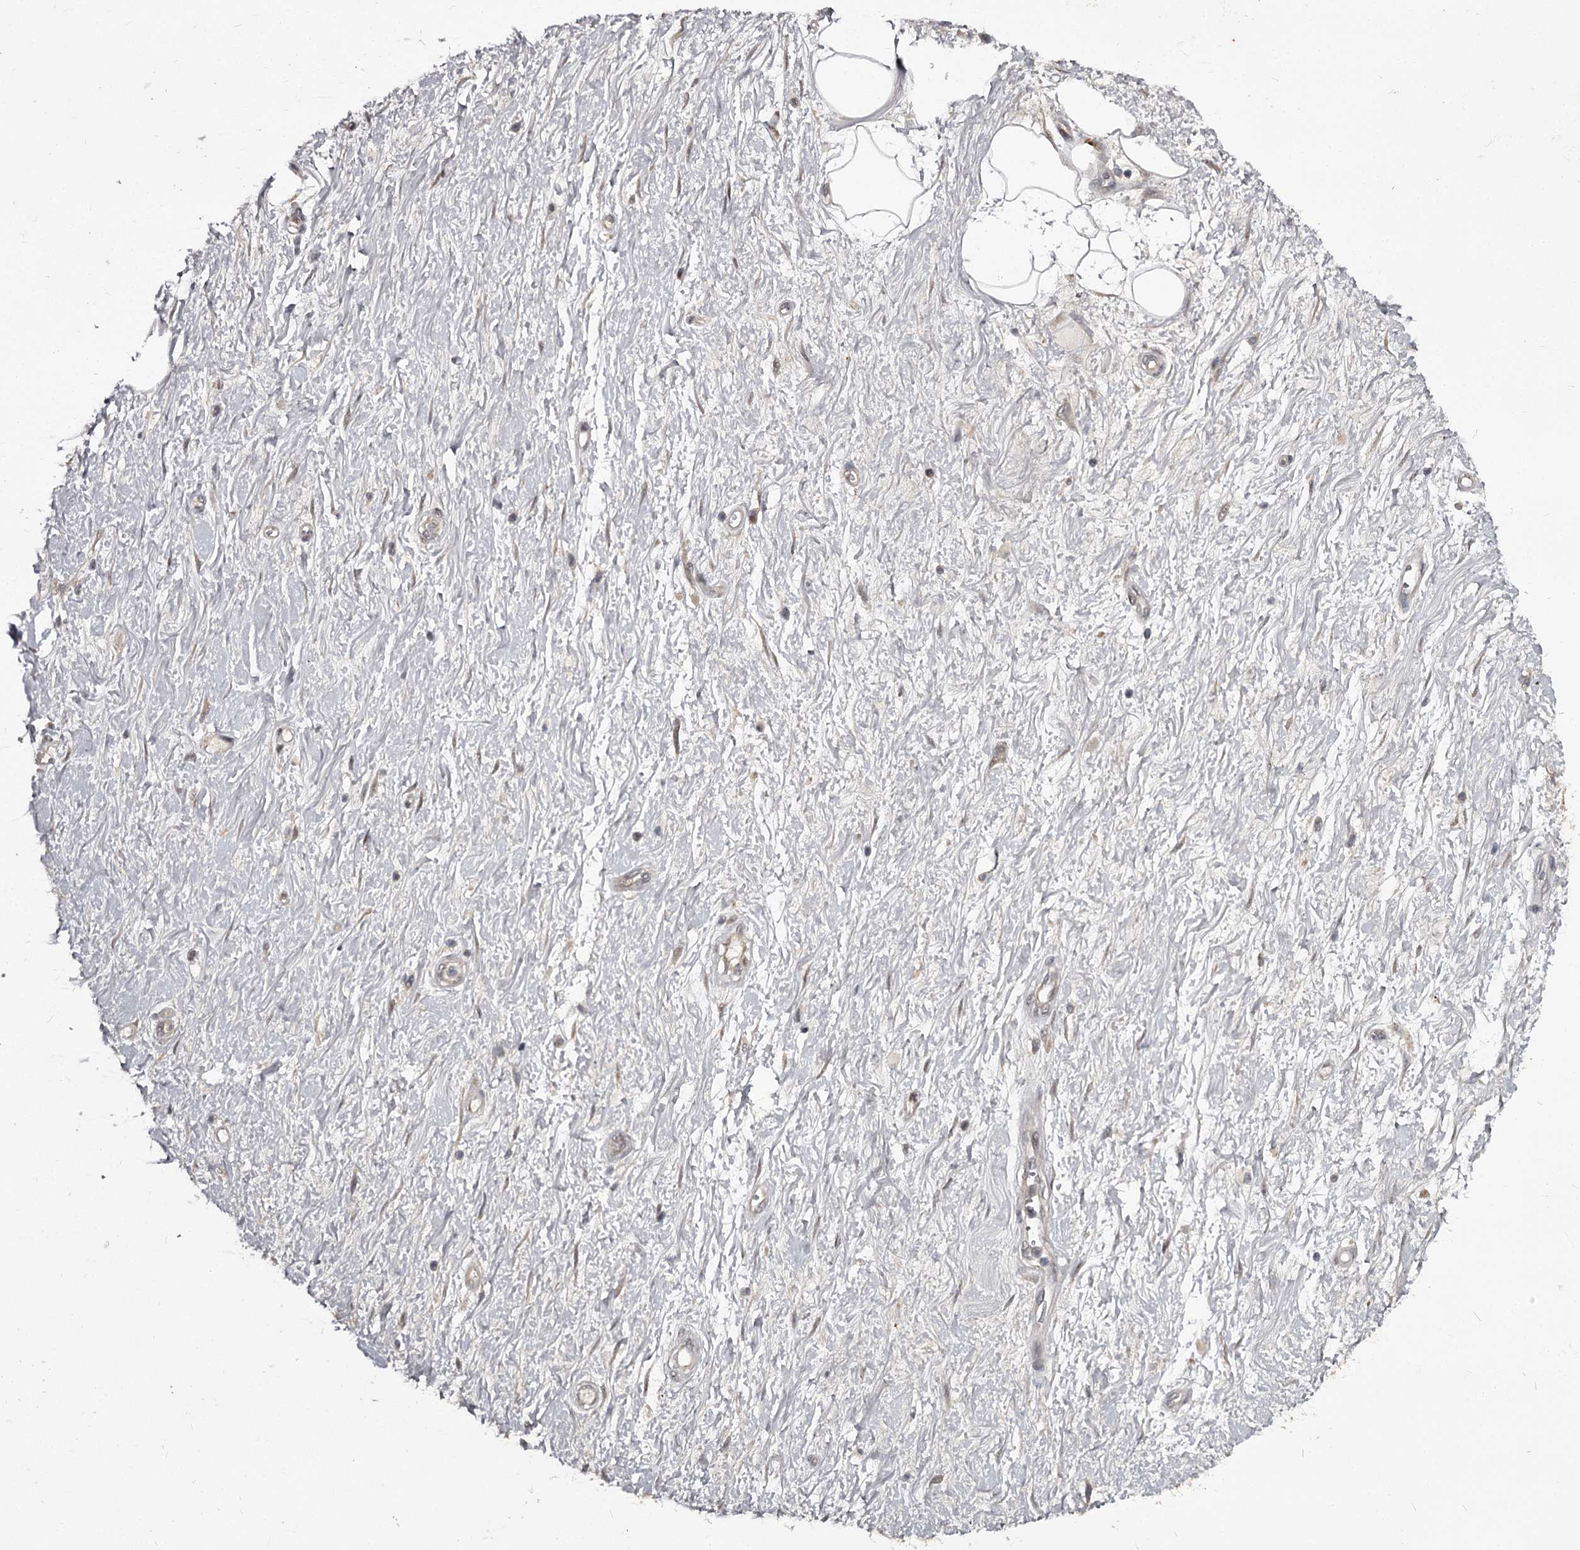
{"staining": {"intensity": "negative", "quantity": "none", "location": "none"}, "tissue": "adipose tissue", "cell_type": "Adipocytes", "image_type": "normal", "snomed": [{"axis": "morphology", "description": "Normal tissue, NOS"}, {"axis": "morphology", "description": "Adenocarcinoma, NOS"}, {"axis": "topography", "description": "Pancreas"}, {"axis": "topography", "description": "Peripheral nerve tissue"}], "caption": "This photomicrograph is of unremarkable adipose tissue stained with immunohistochemistry to label a protein in brown with the nuclei are counter-stained blue. There is no staining in adipocytes.", "gene": "RNF44", "patient": {"sex": "male", "age": 59}}